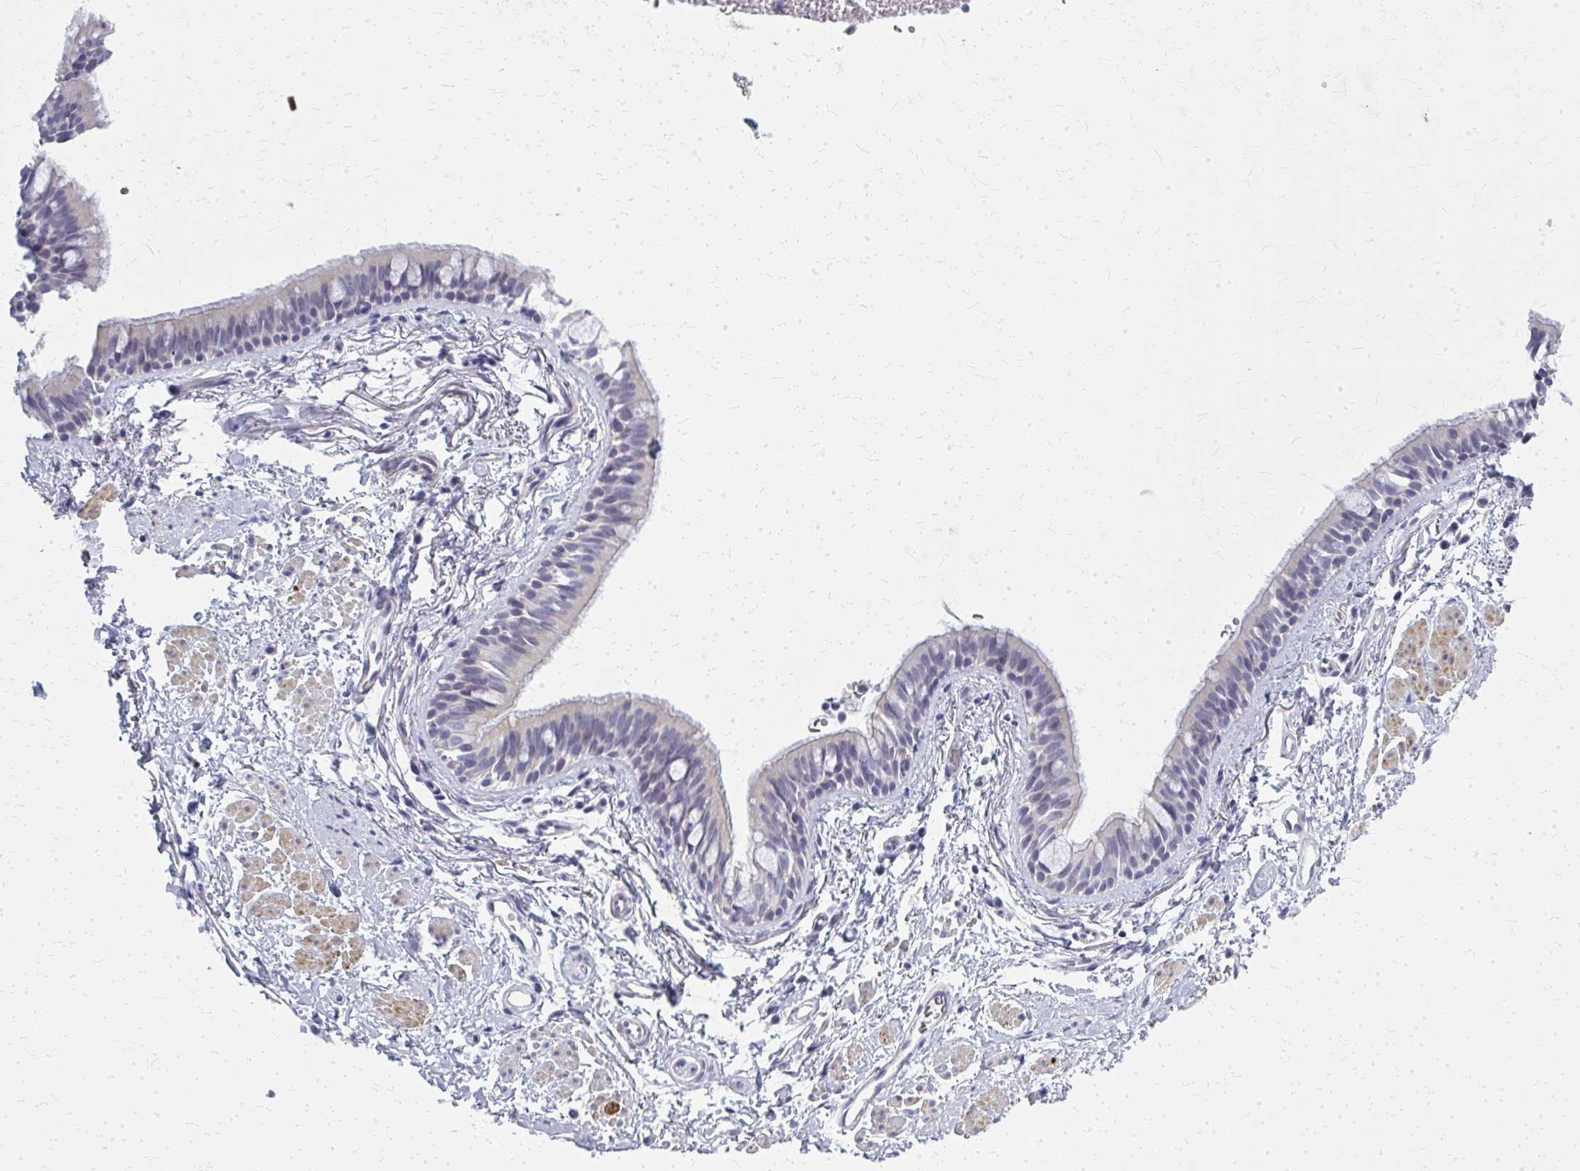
{"staining": {"intensity": "negative", "quantity": "none", "location": "none"}, "tissue": "bronchus", "cell_type": "Respiratory epithelial cells", "image_type": "normal", "snomed": [{"axis": "morphology", "description": "Normal tissue, NOS"}, {"axis": "topography", "description": "Lymph node"}, {"axis": "topography", "description": "Cartilage tissue"}, {"axis": "topography", "description": "Bronchus"}], "caption": "There is no significant positivity in respiratory epithelial cells of bronchus. (Brightfield microscopy of DAB (3,3'-diaminobenzidine) immunohistochemistry (IHC) at high magnification).", "gene": "CASQ2", "patient": {"sex": "female", "age": 70}}